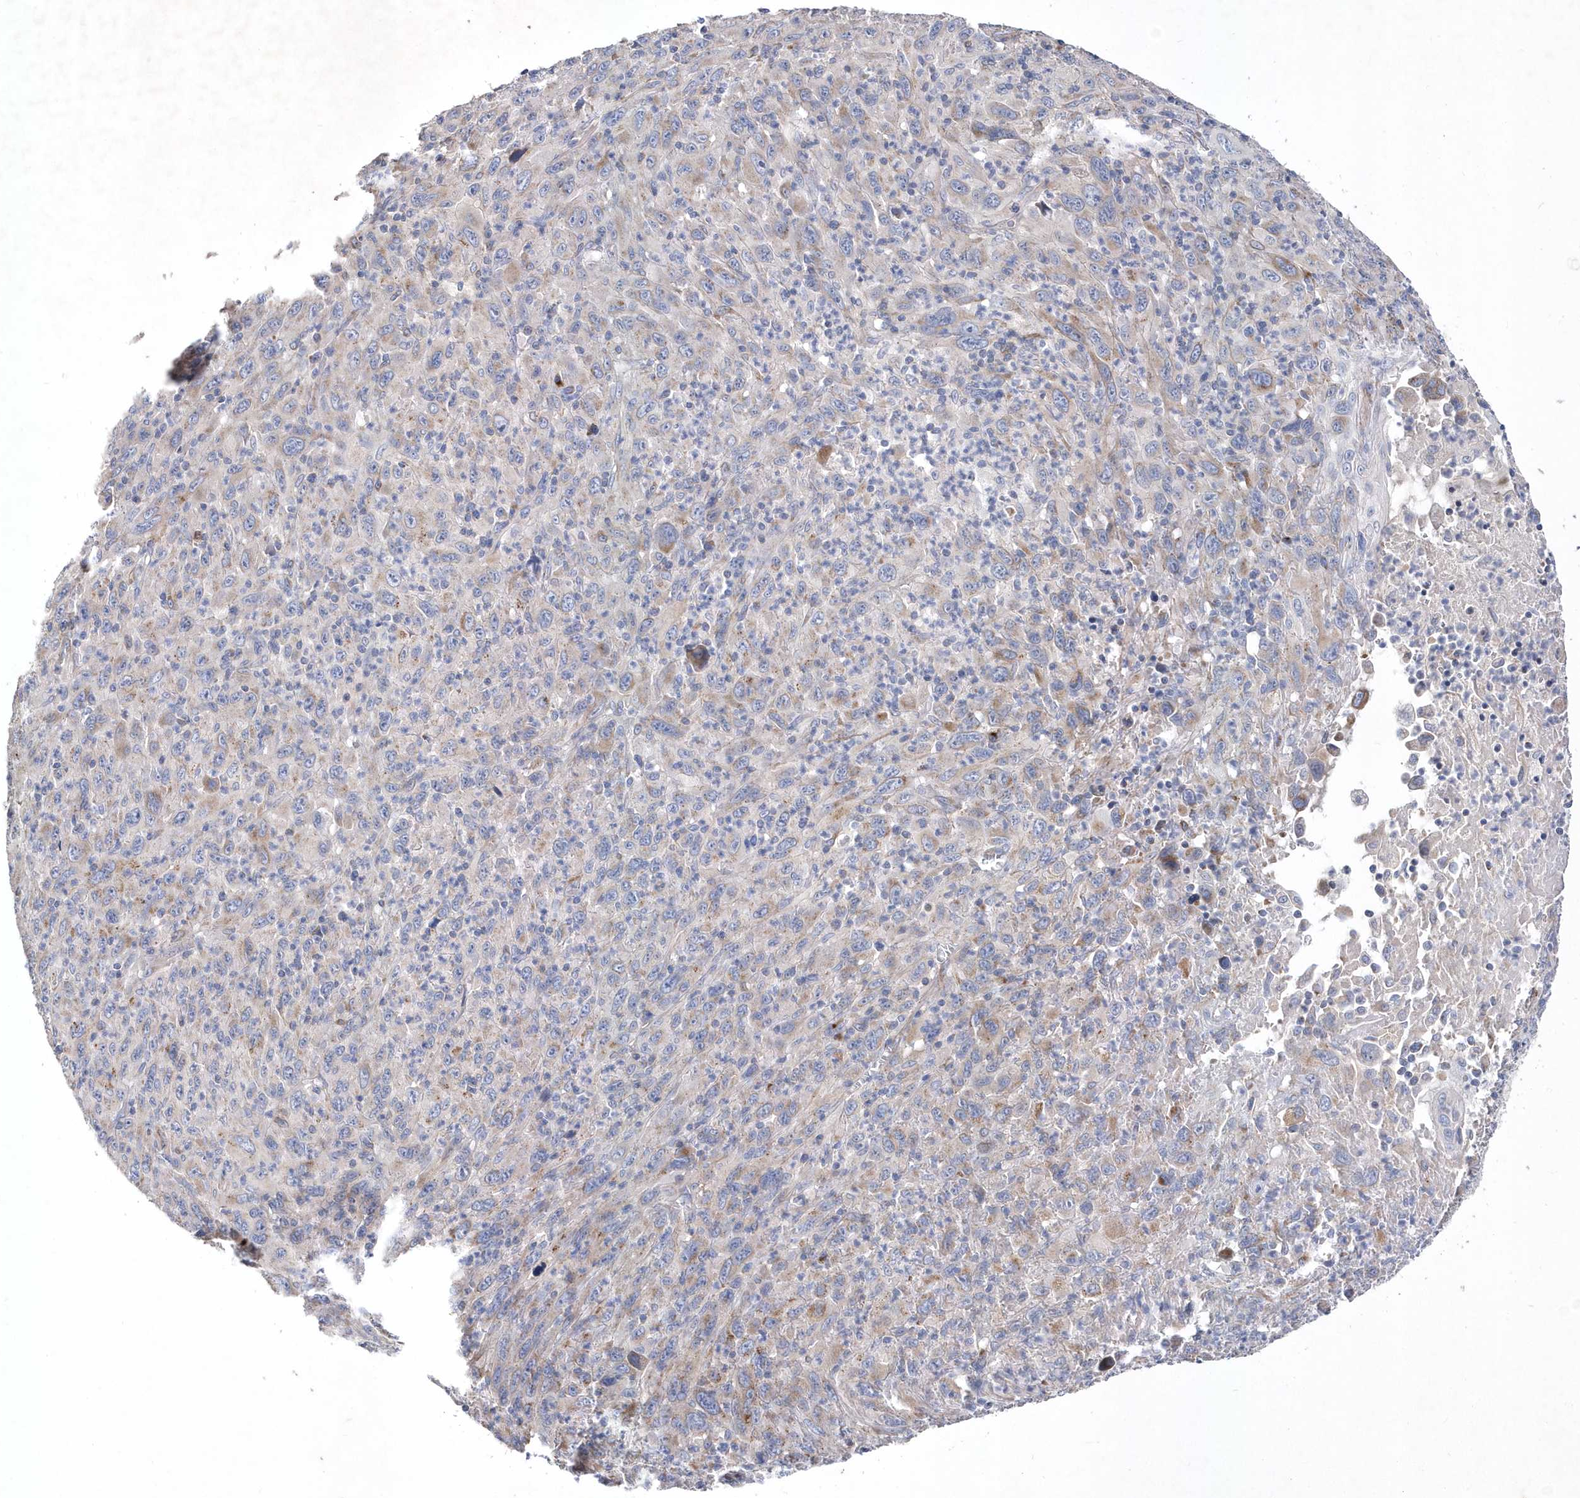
{"staining": {"intensity": "weak", "quantity": "<25%", "location": "cytoplasmic/membranous"}, "tissue": "melanoma", "cell_type": "Tumor cells", "image_type": "cancer", "snomed": [{"axis": "morphology", "description": "Malignant melanoma, Metastatic site"}, {"axis": "topography", "description": "Skin"}], "caption": "This histopathology image is of malignant melanoma (metastatic site) stained with immunohistochemistry (IHC) to label a protein in brown with the nuclei are counter-stained blue. There is no expression in tumor cells.", "gene": "METTL8", "patient": {"sex": "female", "age": 56}}